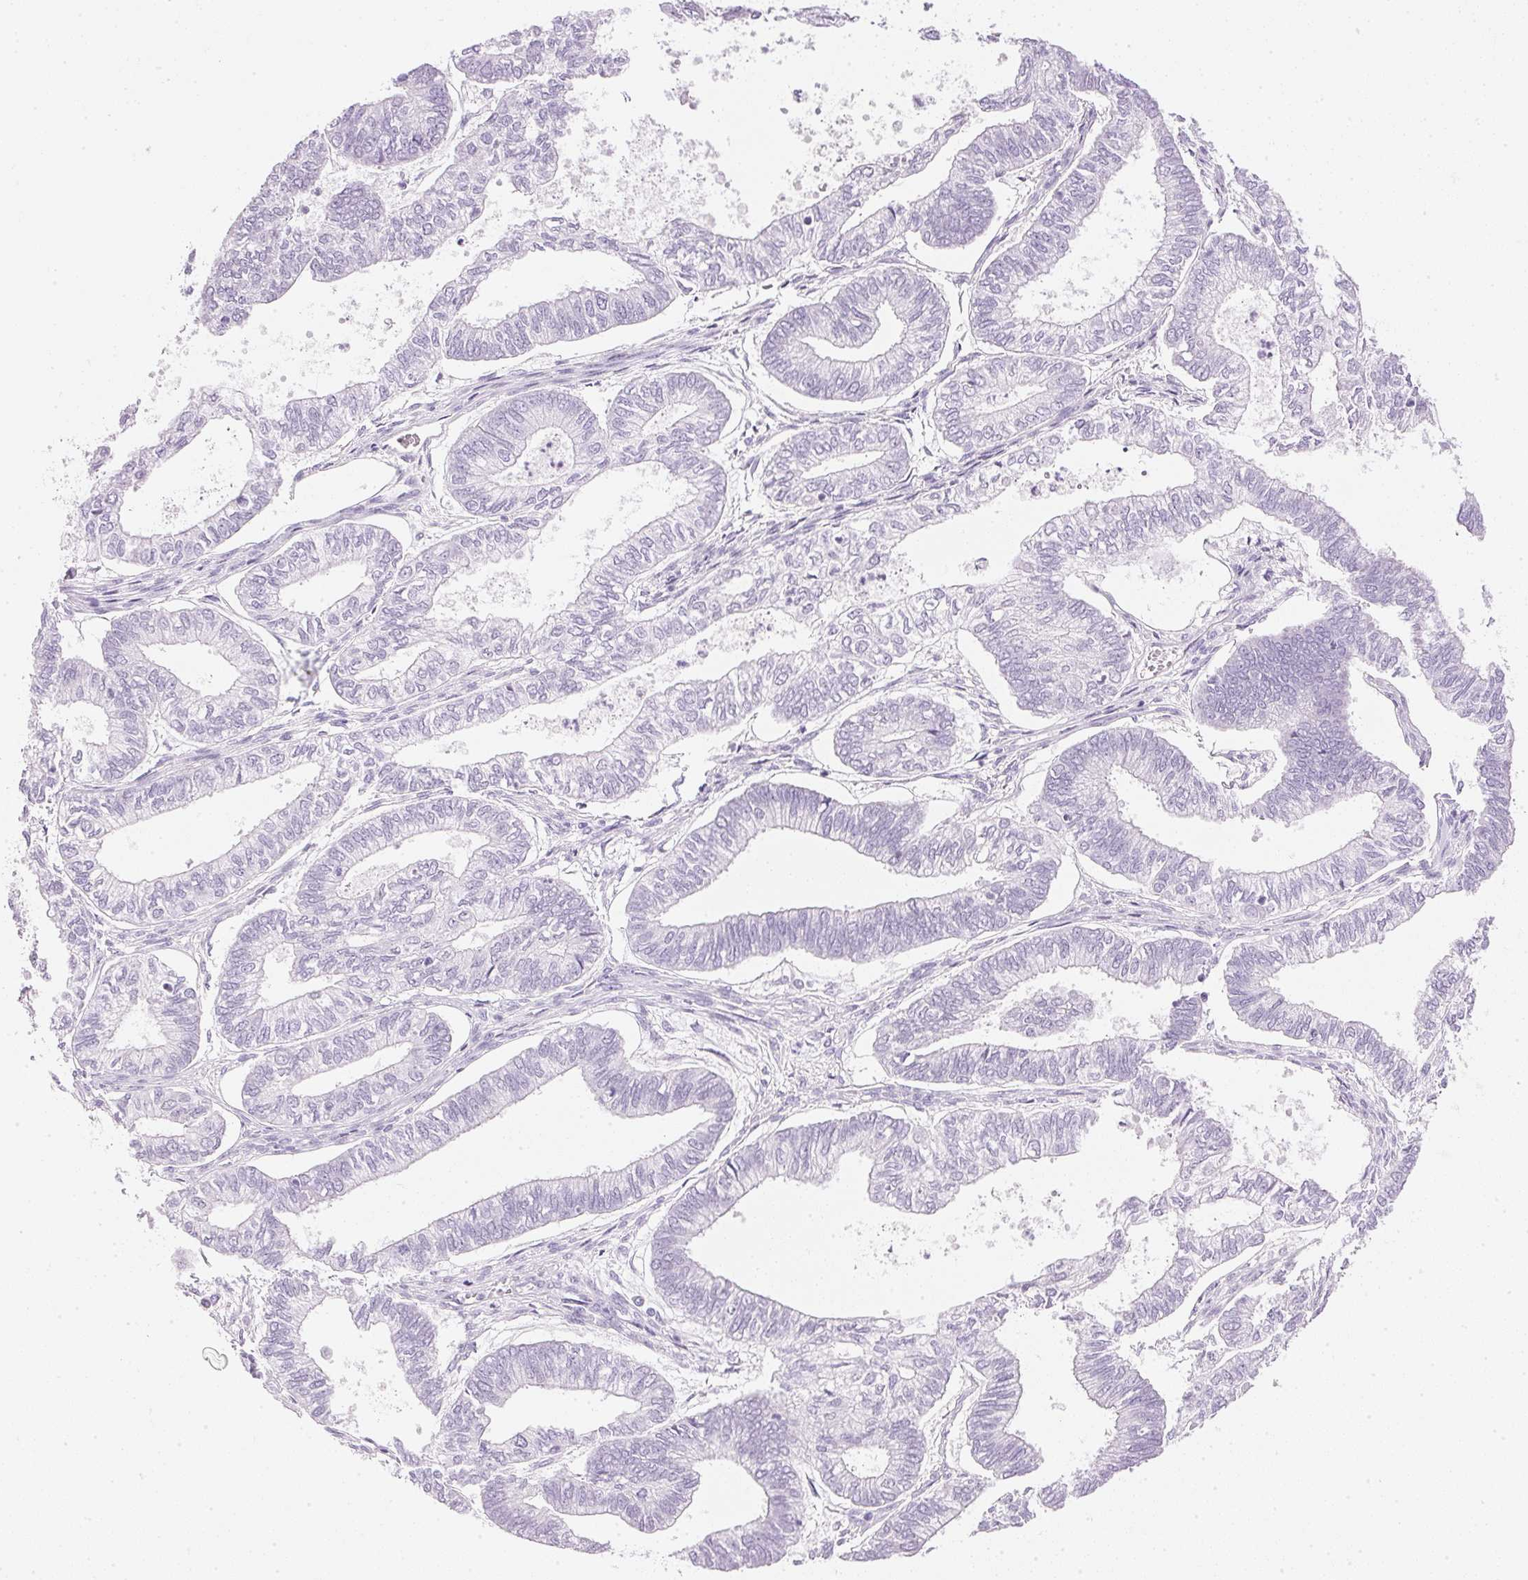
{"staining": {"intensity": "negative", "quantity": "none", "location": "none"}, "tissue": "ovarian cancer", "cell_type": "Tumor cells", "image_type": "cancer", "snomed": [{"axis": "morphology", "description": "Carcinoma, endometroid"}, {"axis": "topography", "description": "Ovary"}], "caption": "Ovarian cancer stained for a protein using immunohistochemistry (IHC) shows no staining tumor cells.", "gene": "IGFBP1", "patient": {"sex": "female", "age": 64}}